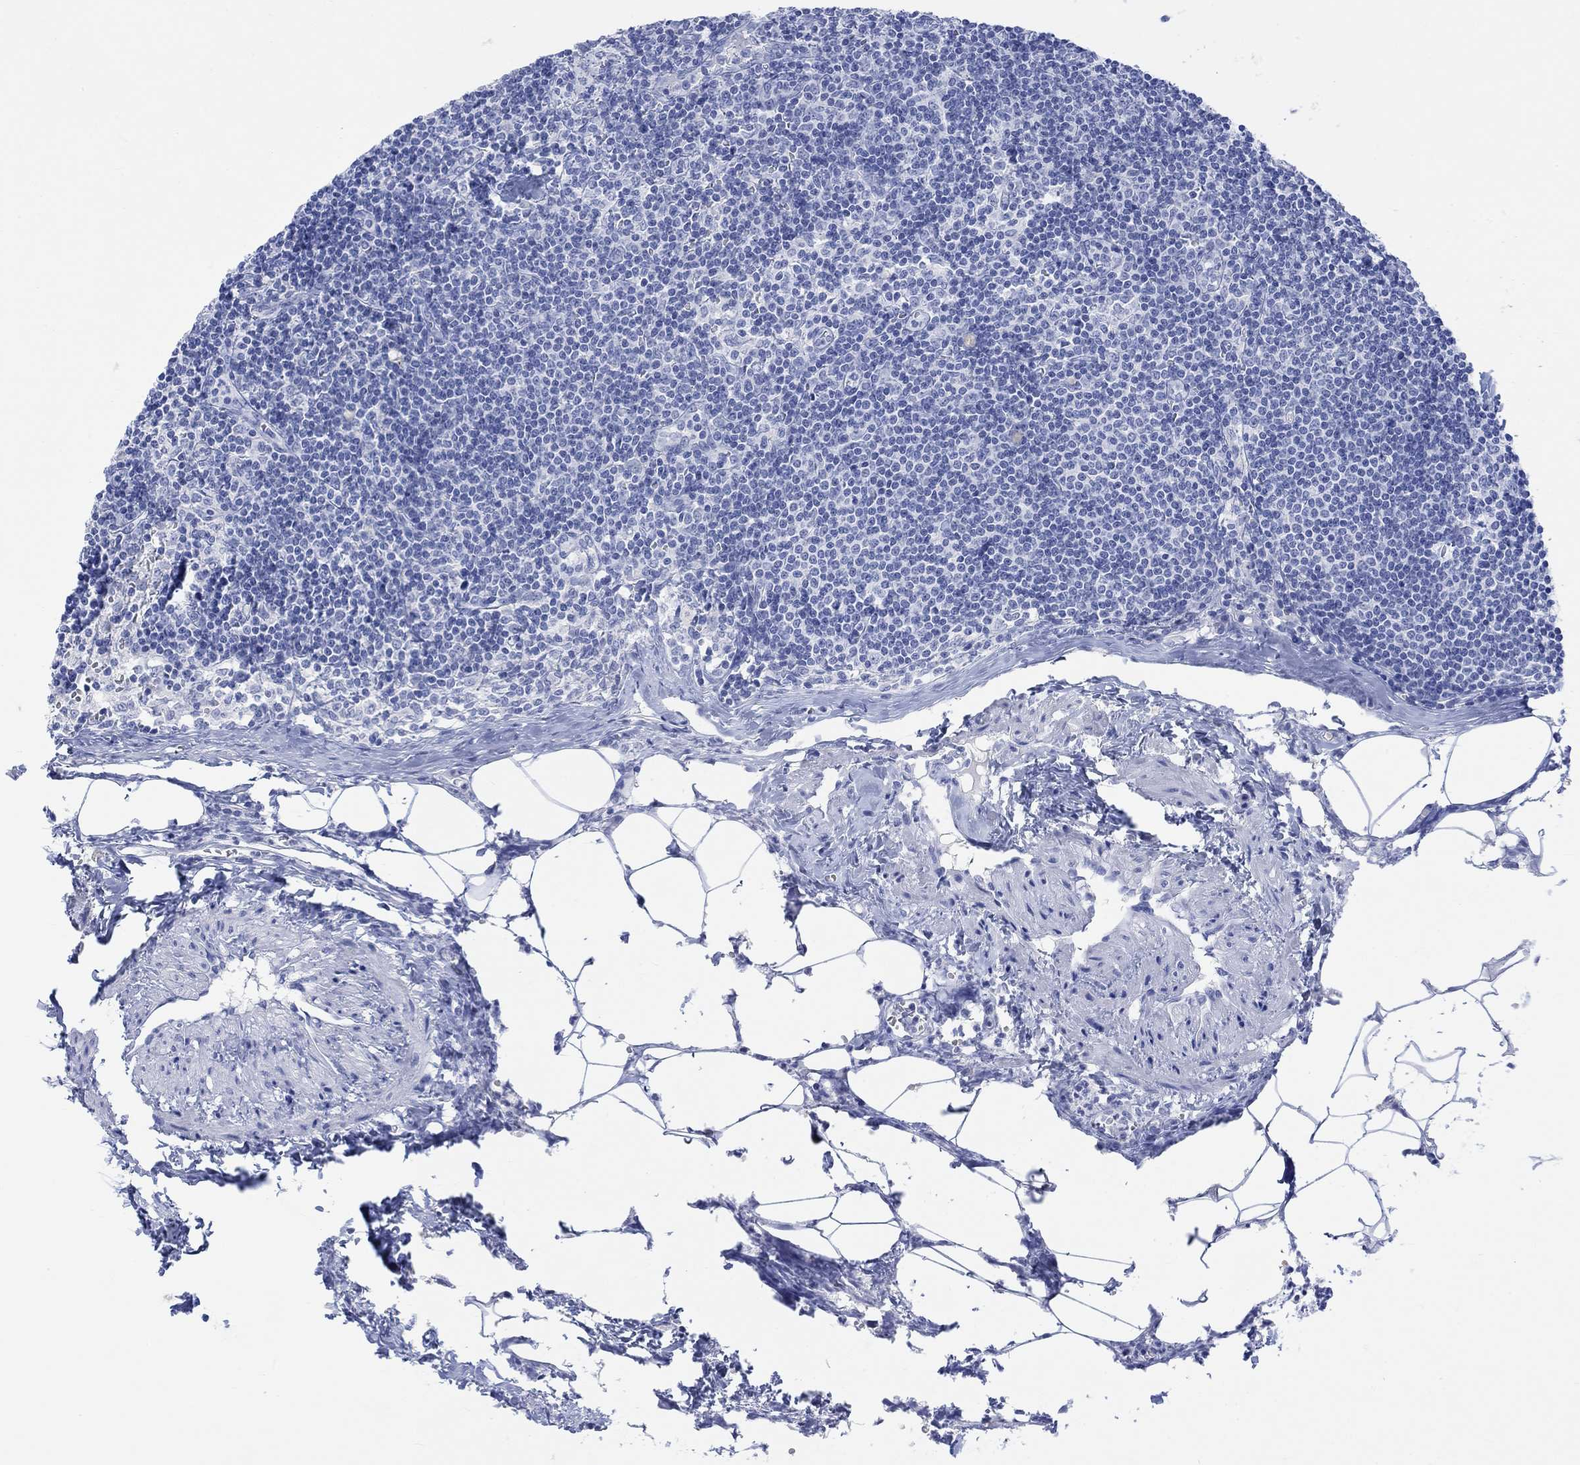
{"staining": {"intensity": "negative", "quantity": "none", "location": "none"}, "tissue": "lymph node", "cell_type": "Germinal center cells", "image_type": "normal", "snomed": [{"axis": "morphology", "description": "Normal tissue, NOS"}, {"axis": "topography", "description": "Lymph node"}], "caption": "High power microscopy photomicrograph of an immunohistochemistry histopathology image of normal lymph node, revealing no significant positivity in germinal center cells.", "gene": "CALCA", "patient": {"sex": "female", "age": 51}}